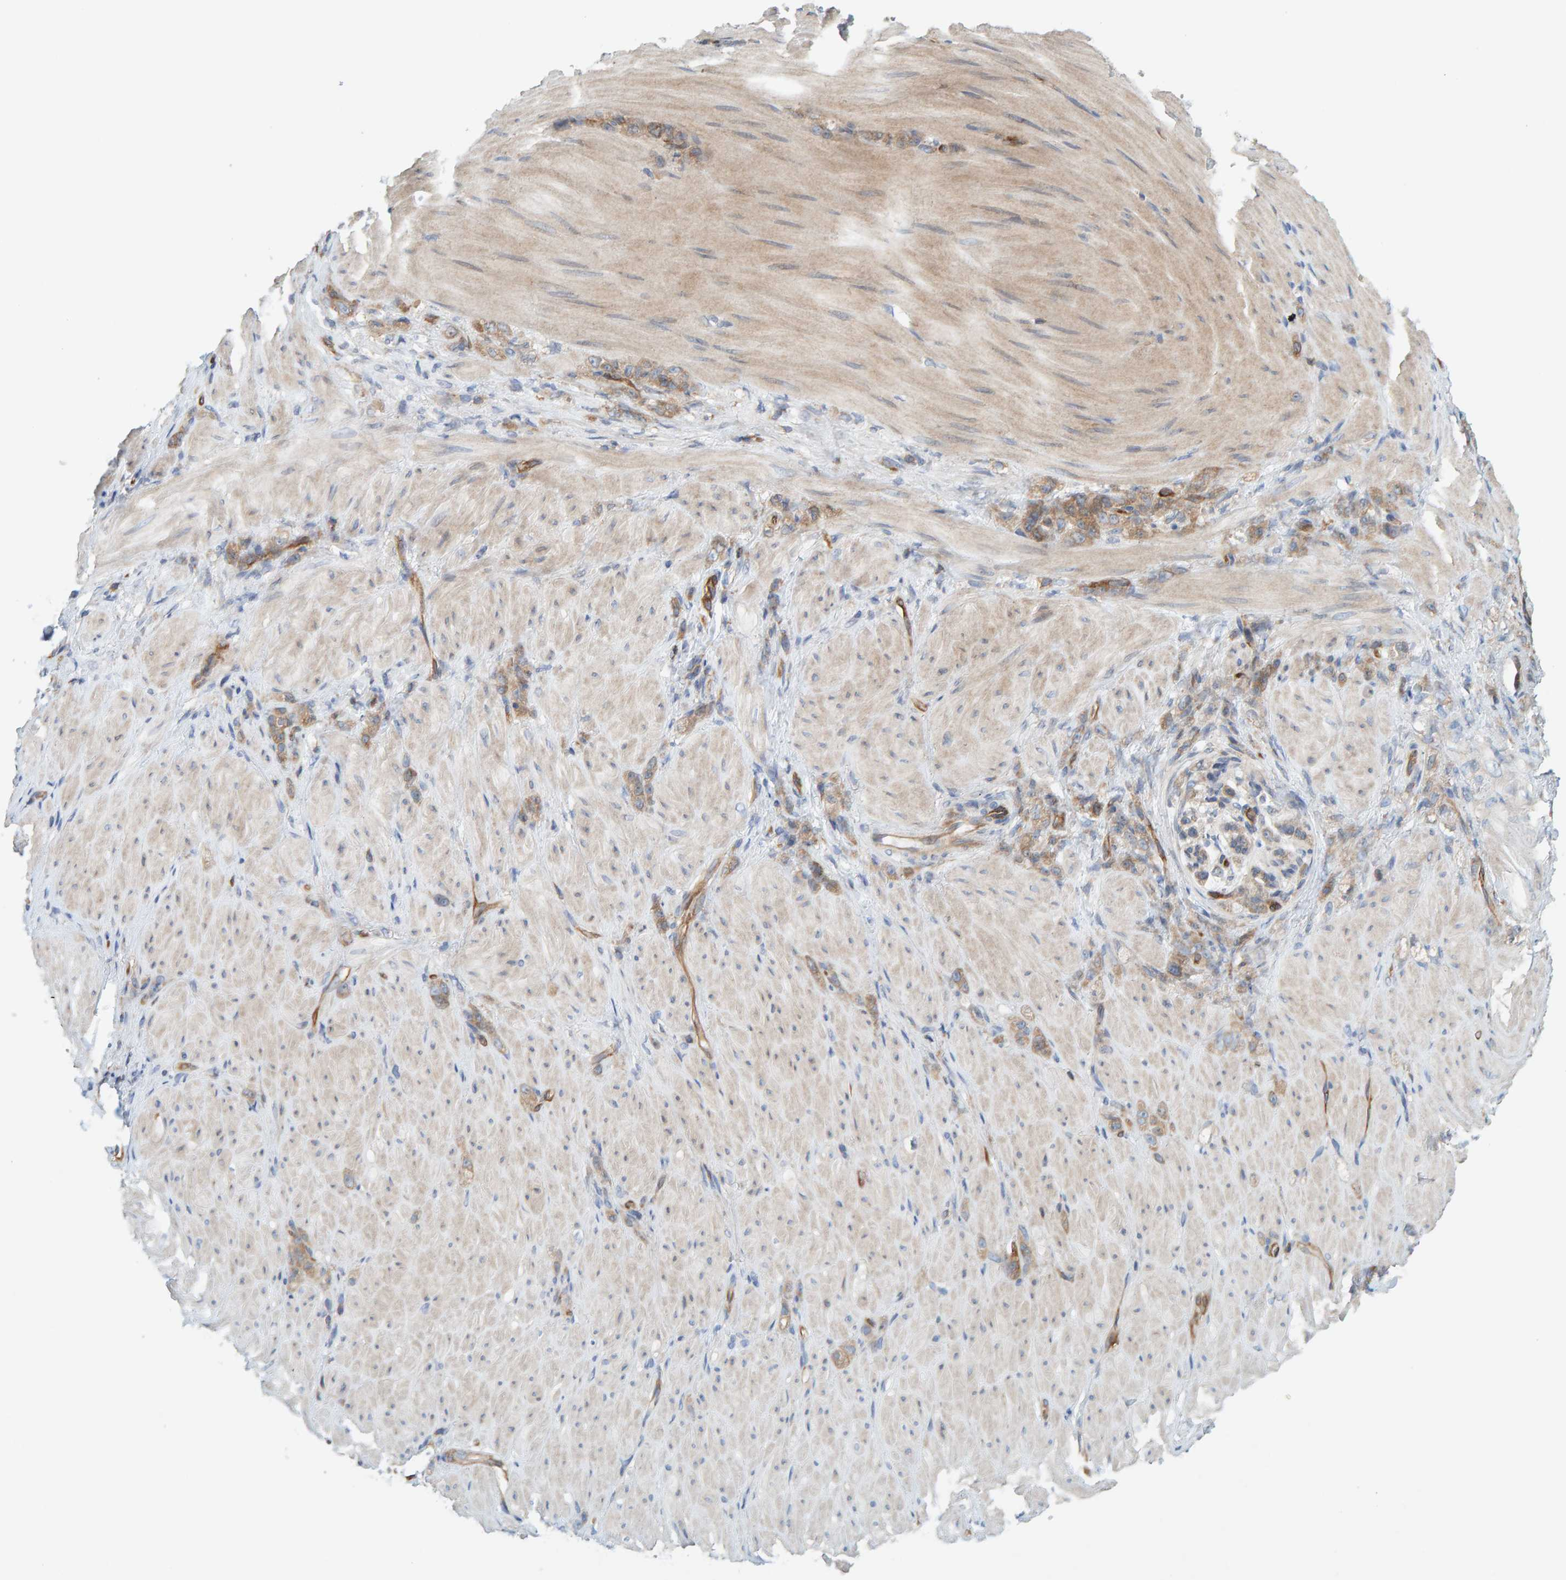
{"staining": {"intensity": "moderate", "quantity": ">75%", "location": "cytoplasmic/membranous"}, "tissue": "stomach cancer", "cell_type": "Tumor cells", "image_type": "cancer", "snomed": [{"axis": "morphology", "description": "Normal tissue, NOS"}, {"axis": "morphology", "description": "Adenocarcinoma, NOS"}, {"axis": "topography", "description": "Stomach"}], "caption": "Tumor cells demonstrate medium levels of moderate cytoplasmic/membranous positivity in about >75% of cells in human stomach cancer. The staining was performed using DAB to visualize the protein expression in brown, while the nuclei were stained in blue with hematoxylin (Magnification: 20x).", "gene": "PRKD2", "patient": {"sex": "male", "age": 82}}